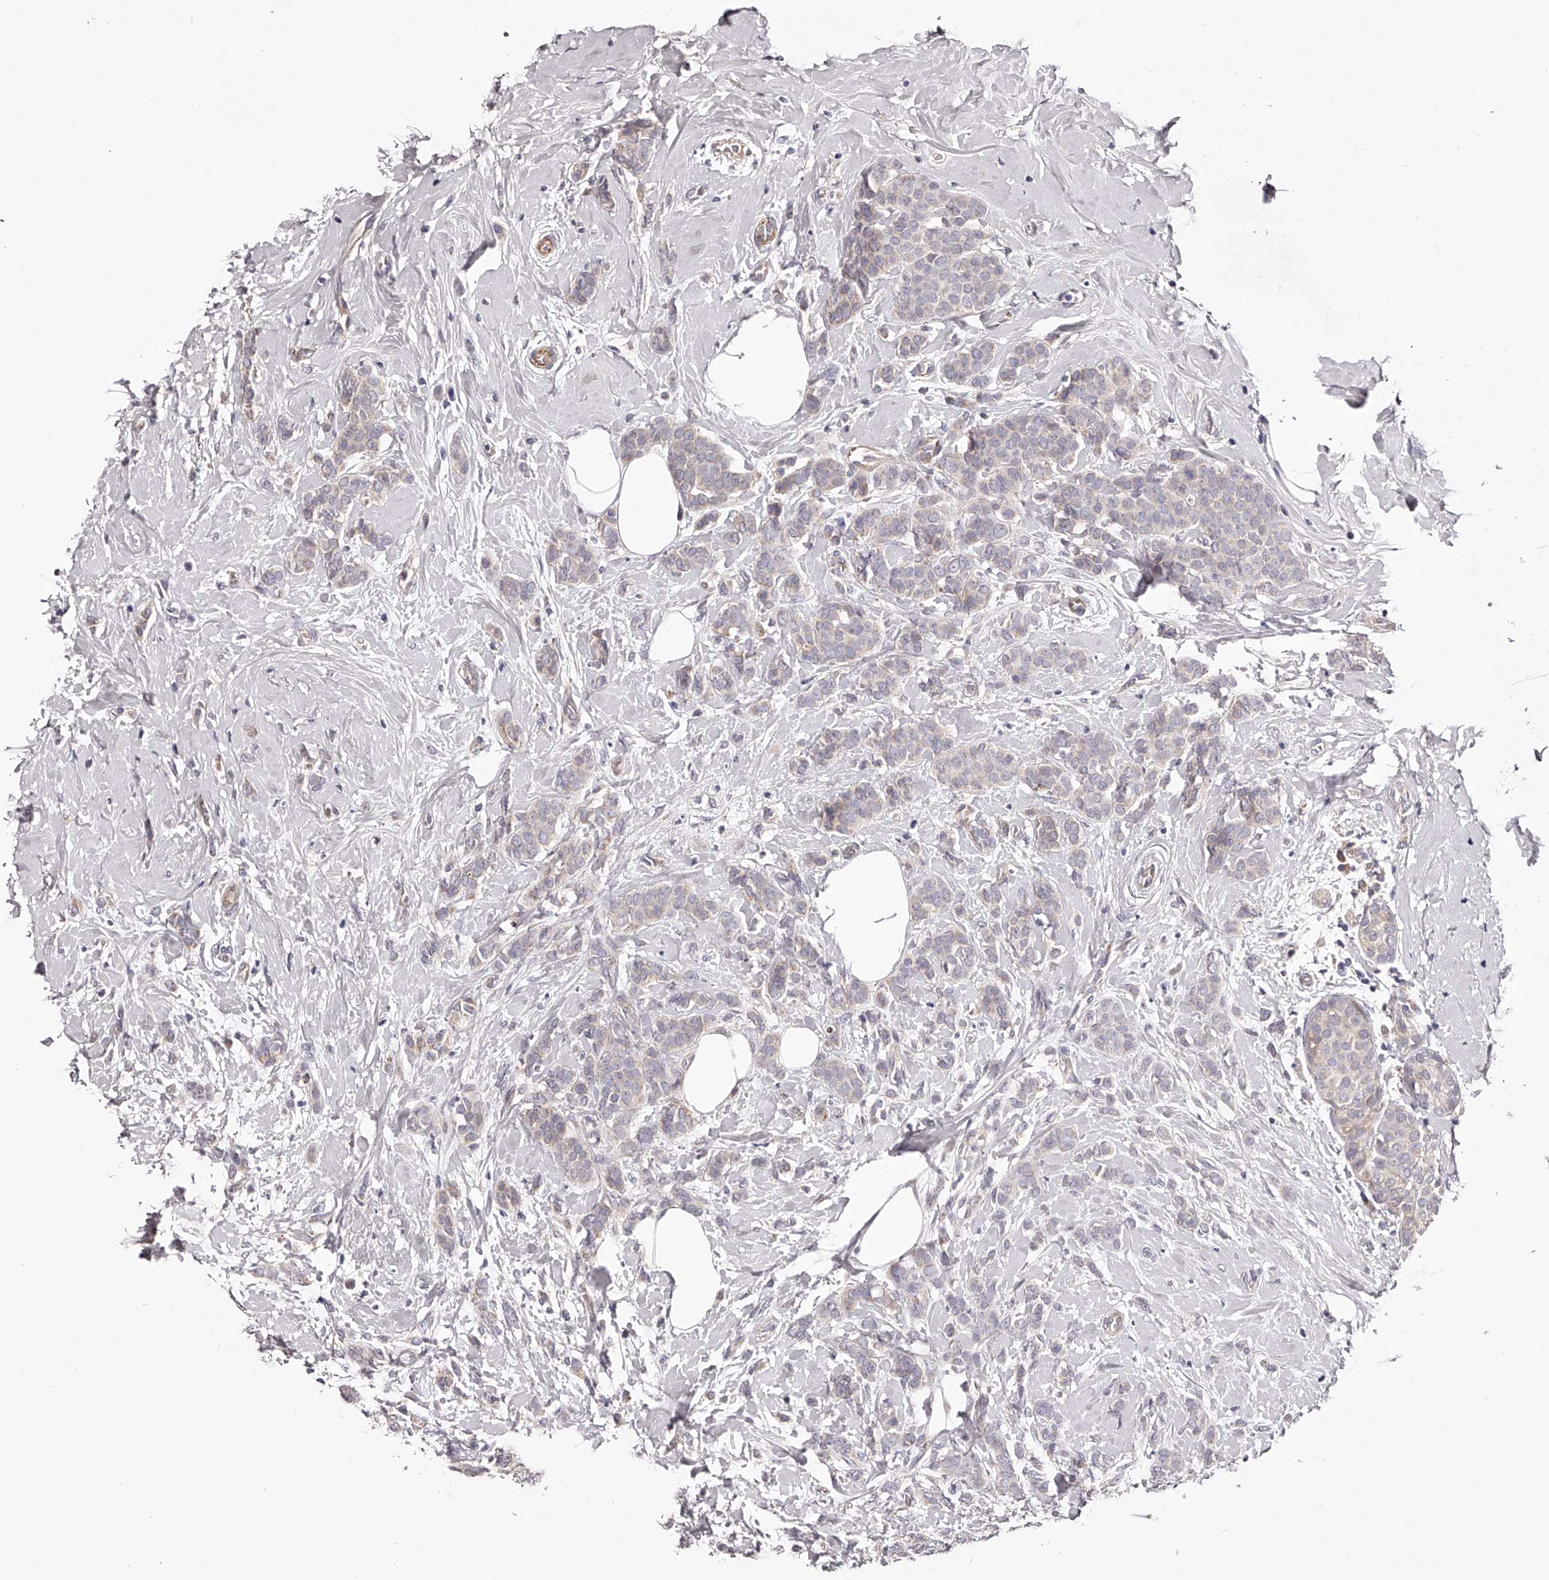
{"staining": {"intensity": "negative", "quantity": "none", "location": "none"}, "tissue": "breast cancer", "cell_type": "Tumor cells", "image_type": "cancer", "snomed": [{"axis": "morphology", "description": "Lobular carcinoma, in situ"}, {"axis": "morphology", "description": "Lobular carcinoma"}, {"axis": "topography", "description": "Breast"}], "caption": "Immunohistochemical staining of breast cancer displays no significant positivity in tumor cells. (DAB IHC with hematoxylin counter stain).", "gene": "ODF2L", "patient": {"sex": "female", "age": 41}}